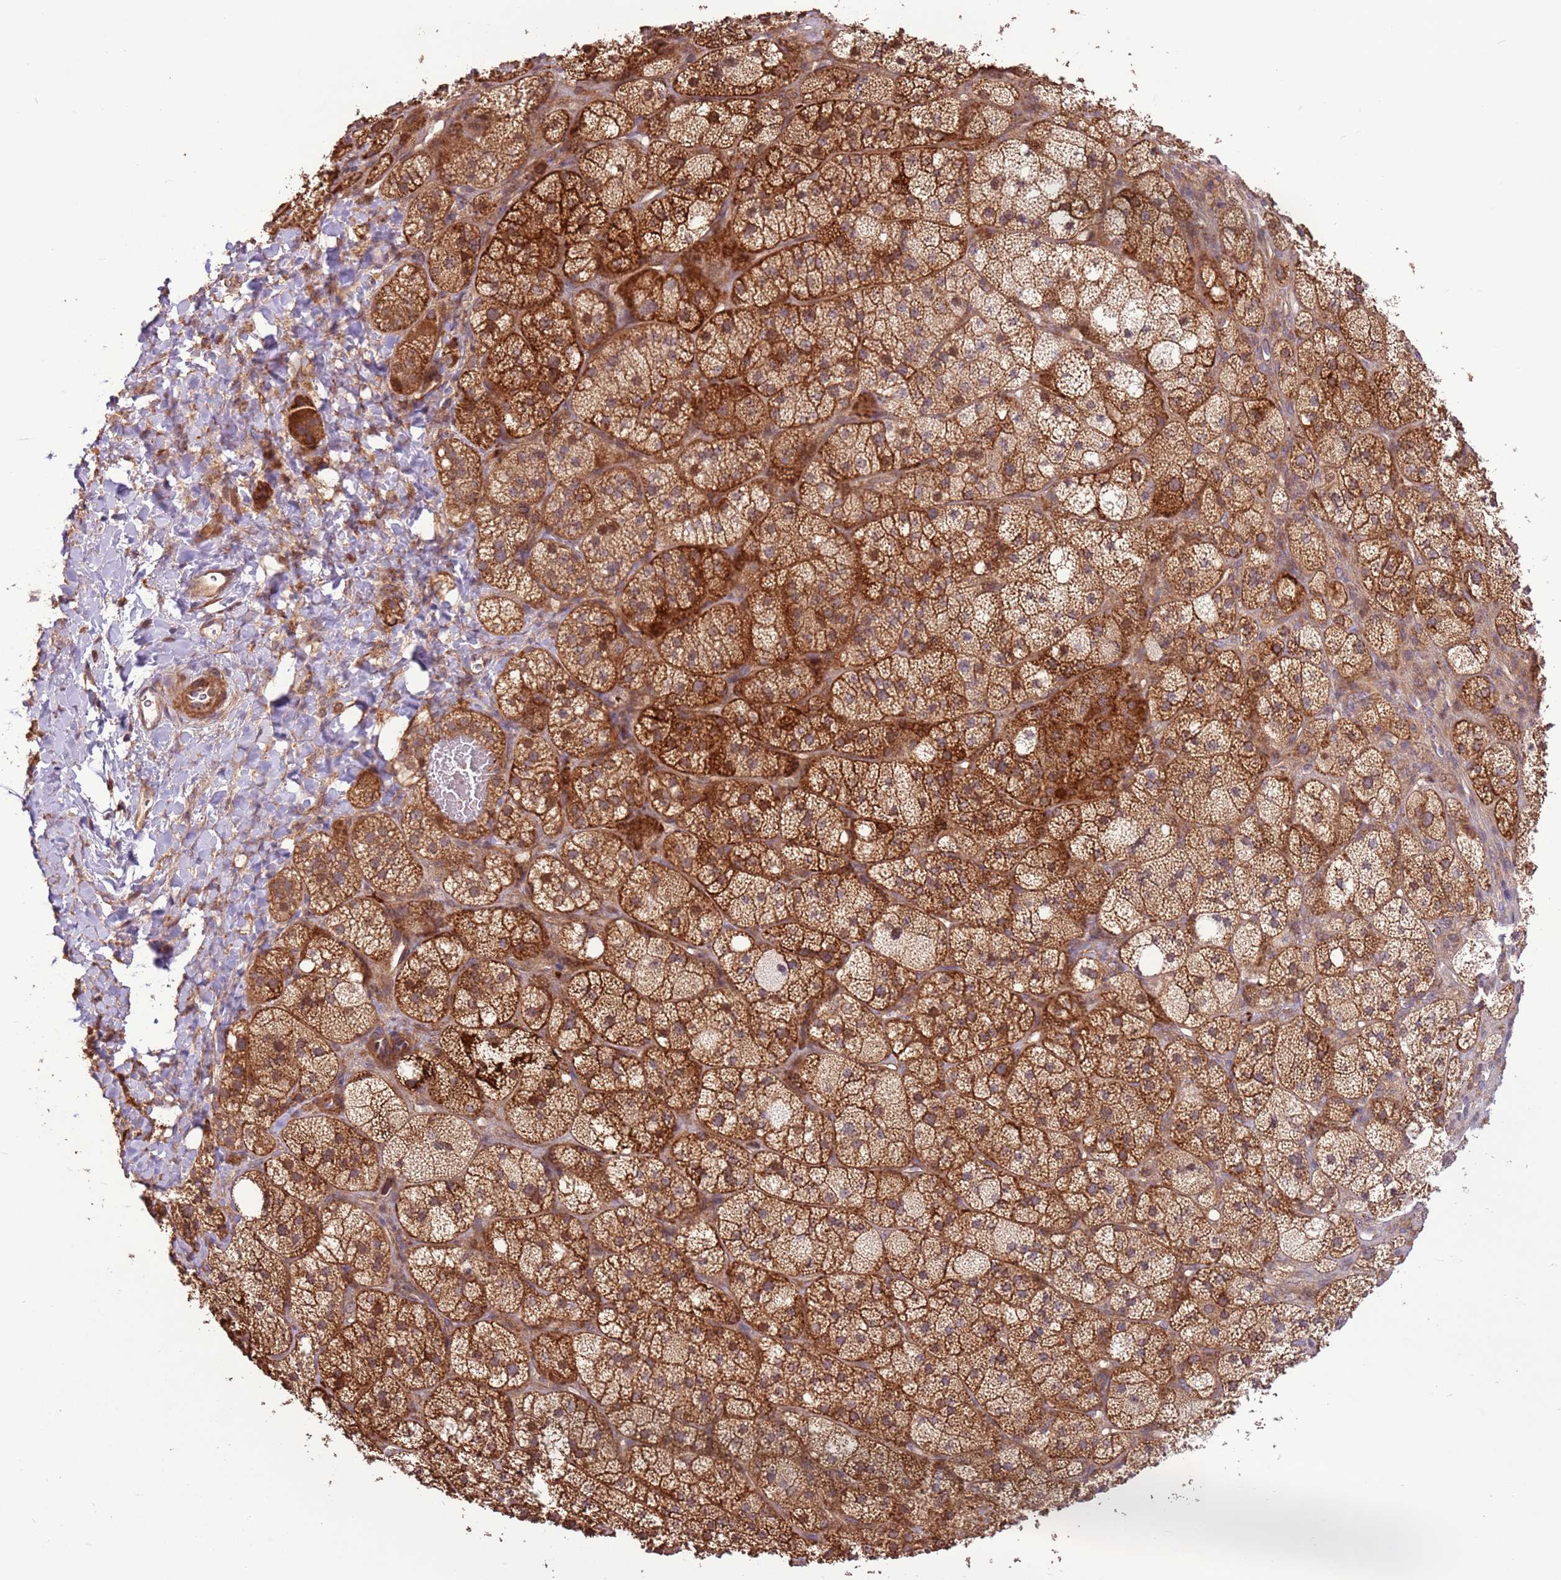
{"staining": {"intensity": "strong", "quantity": ">75%", "location": "cytoplasmic/membranous,nuclear"}, "tissue": "adrenal gland", "cell_type": "Glandular cells", "image_type": "normal", "snomed": [{"axis": "morphology", "description": "Normal tissue, NOS"}, {"axis": "topography", "description": "Adrenal gland"}], "caption": "Immunohistochemistry photomicrograph of benign adrenal gland: human adrenal gland stained using IHC demonstrates high levels of strong protein expression localized specifically in the cytoplasmic/membranous,nuclear of glandular cells, appearing as a cytoplasmic/membranous,nuclear brown color.", "gene": "CCDC112", "patient": {"sex": "male", "age": 61}}